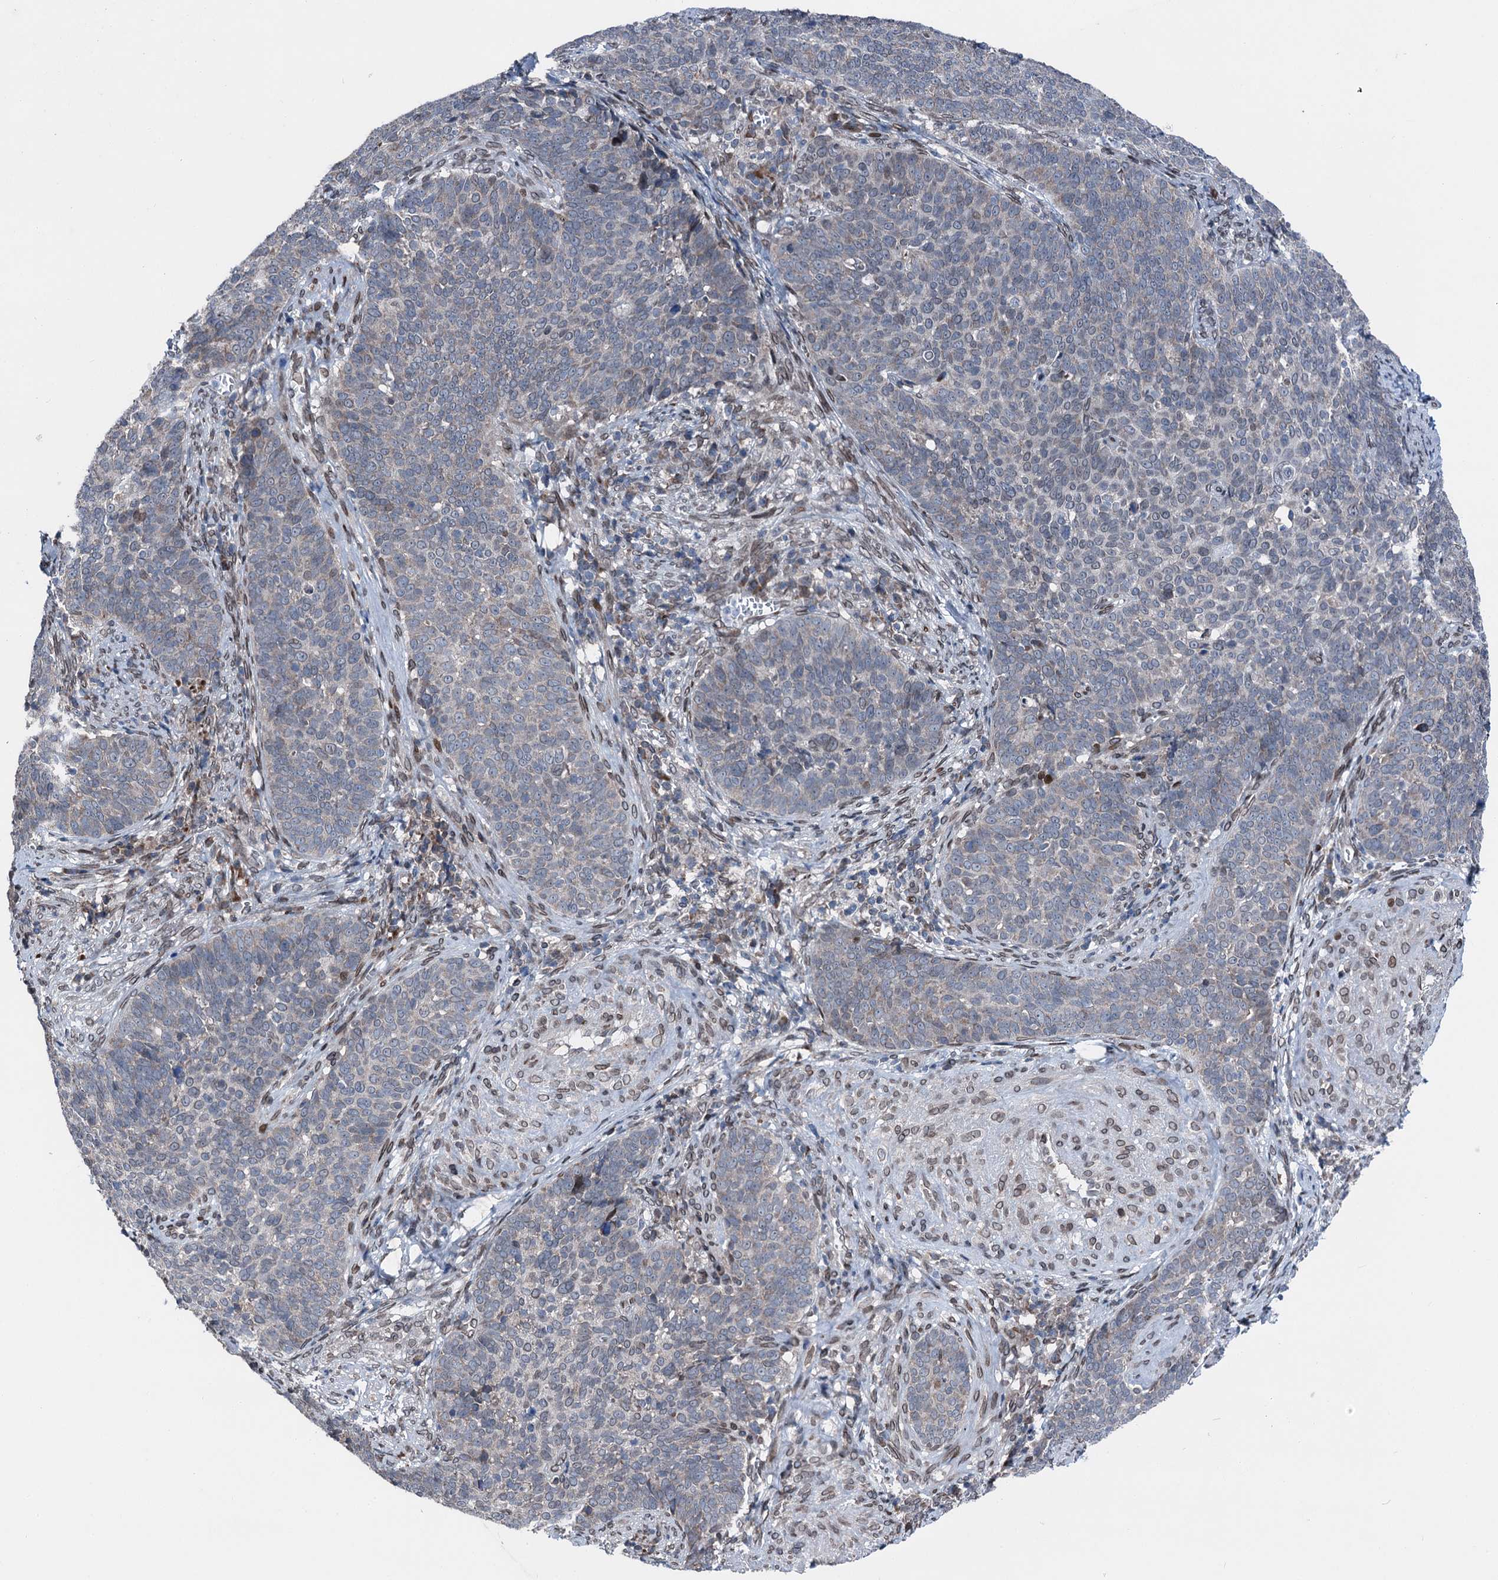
{"staining": {"intensity": "negative", "quantity": "none", "location": "none"}, "tissue": "cervical cancer", "cell_type": "Tumor cells", "image_type": "cancer", "snomed": [{"axis": "morphology", "description": "Squamous cell carcinoma, NOS"}, {"axis": "topography", "description": "Cervix"}], "caption": "Human cervical squamous cell carcinoma stained for a protein using IHC displays no staining in tumor cells.", "gene": "MRPL14", "patient": {"sex": "female", "age": 39}}